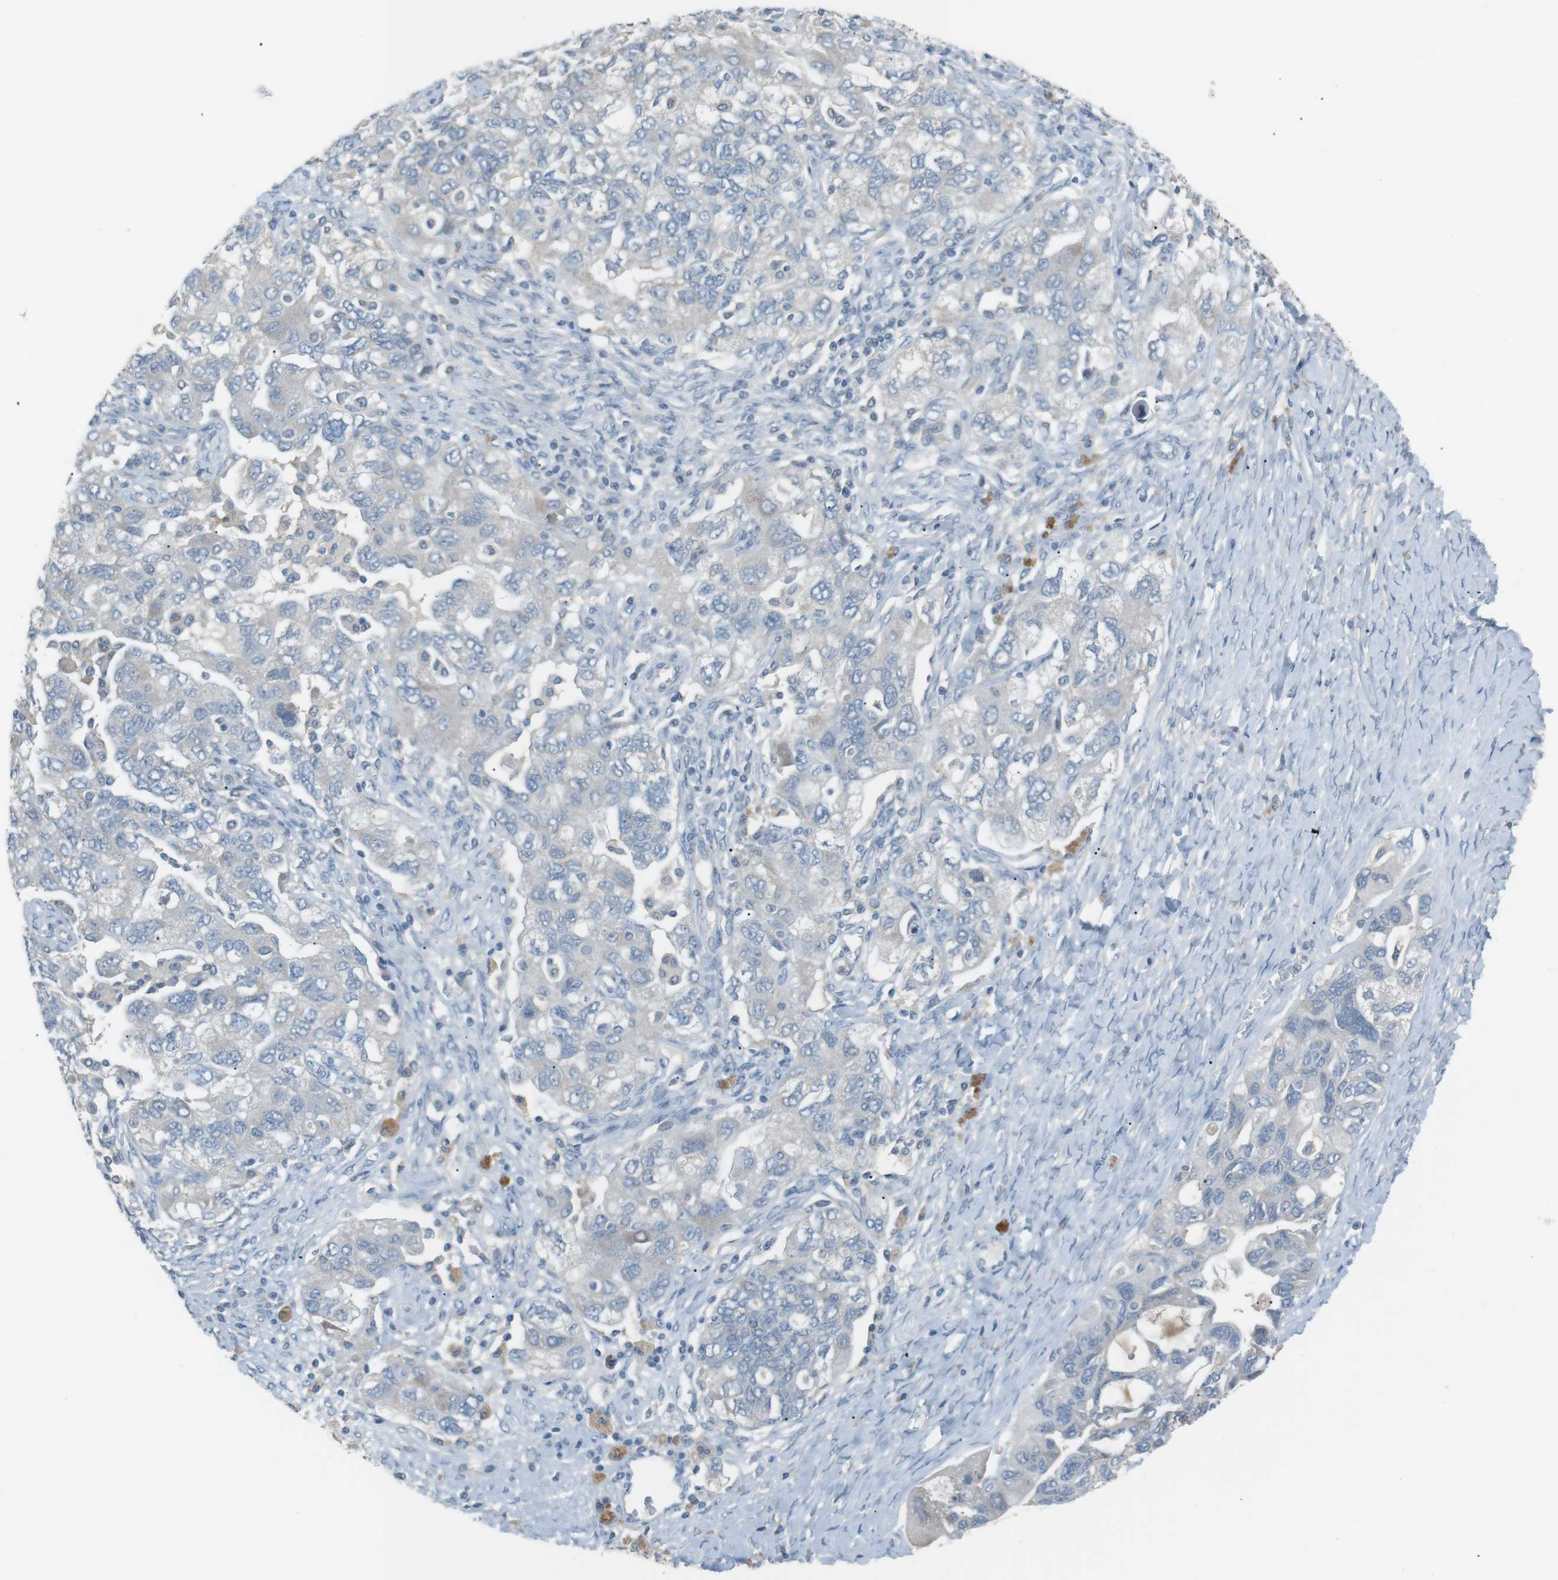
{"staining": {"intensity": "negative", "quantity": "none", "location": "none"}, "tissue": "ovarian cancer", "cell_type": "Tumor cells", "image_type": "cancer", "snomed": [{"axis": "morphology", "description": "Carcinoma, NOS"}, {"axis": "morphology", "description": "Cystadenocarcinoma, serous, NOS"}, {"axis": "topography", "description": "Ovary"}], "caption": "Tumor cells are negative for protein expression in human carcinoma (ovarian). (DAB (3,3'-diaminobenzidine) IHC with hematoxylin counter stain).", "gene": "RTN3", "patient": {"sex": "female", "age": 69}}